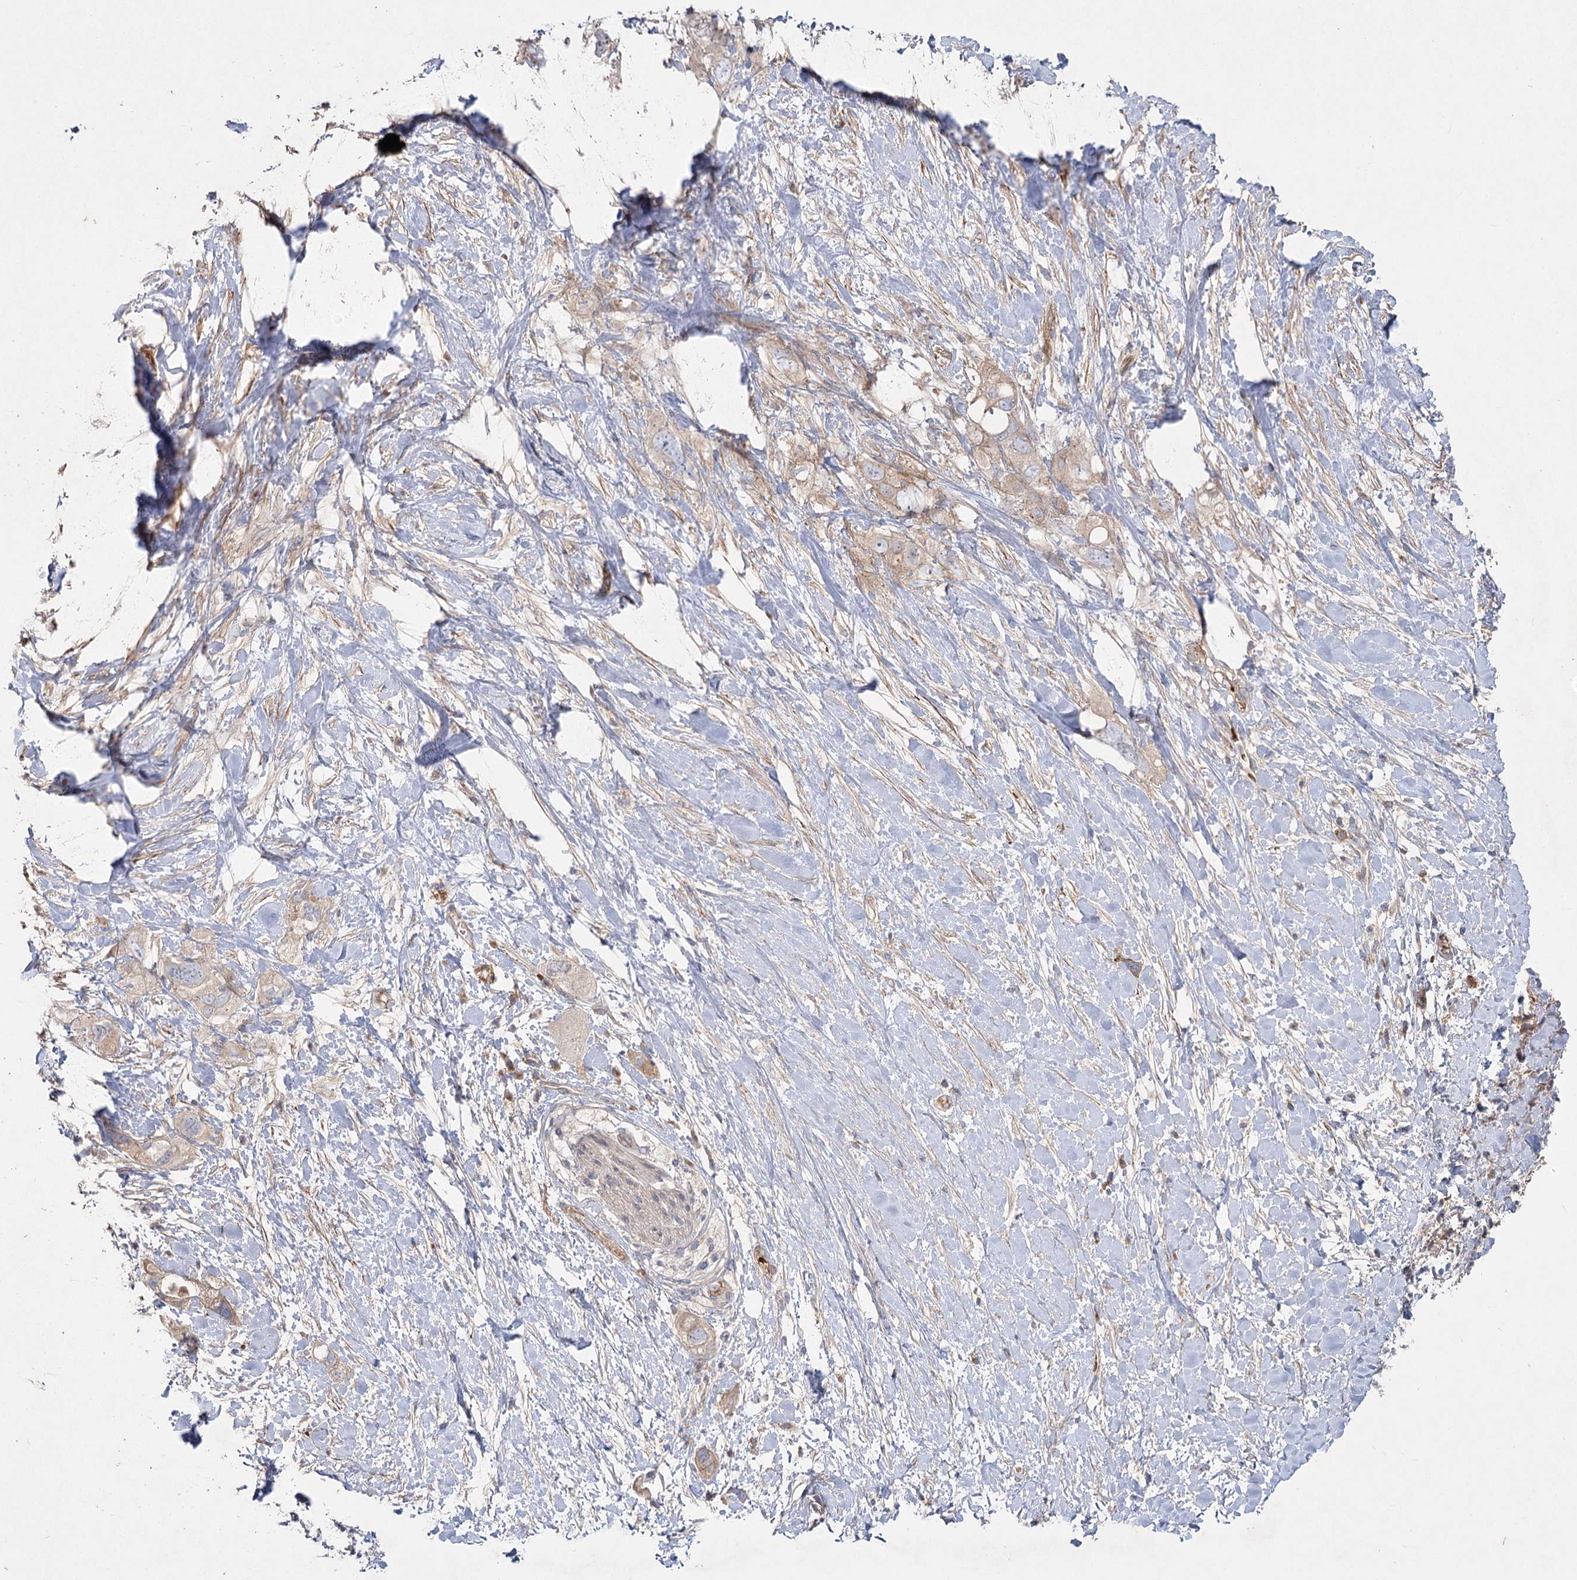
{"staining": {"intensity": "moderate", "quantity": ">75%", "location": "cytoplasmic/membranous"}, "tissue": "pancreatic cancer", "cell_type": "Tumor cells", "image_type": "cancer", "snomed": [{"axis": "morphology", "description": "Adenocarcinoma, NOS"}, {"axis": "topography", "description": "Pancreas"}], "caption": "A histopathology image showing moderate cytoplasmic/membranous positivity in approximately >75% of tumor cells in pancreatic cancer (adenocarcinoma), as visualized by brown immunohistochemical staining.", "gene": "KIAA0825", "patient": {"sex": "female", "age": 56}}